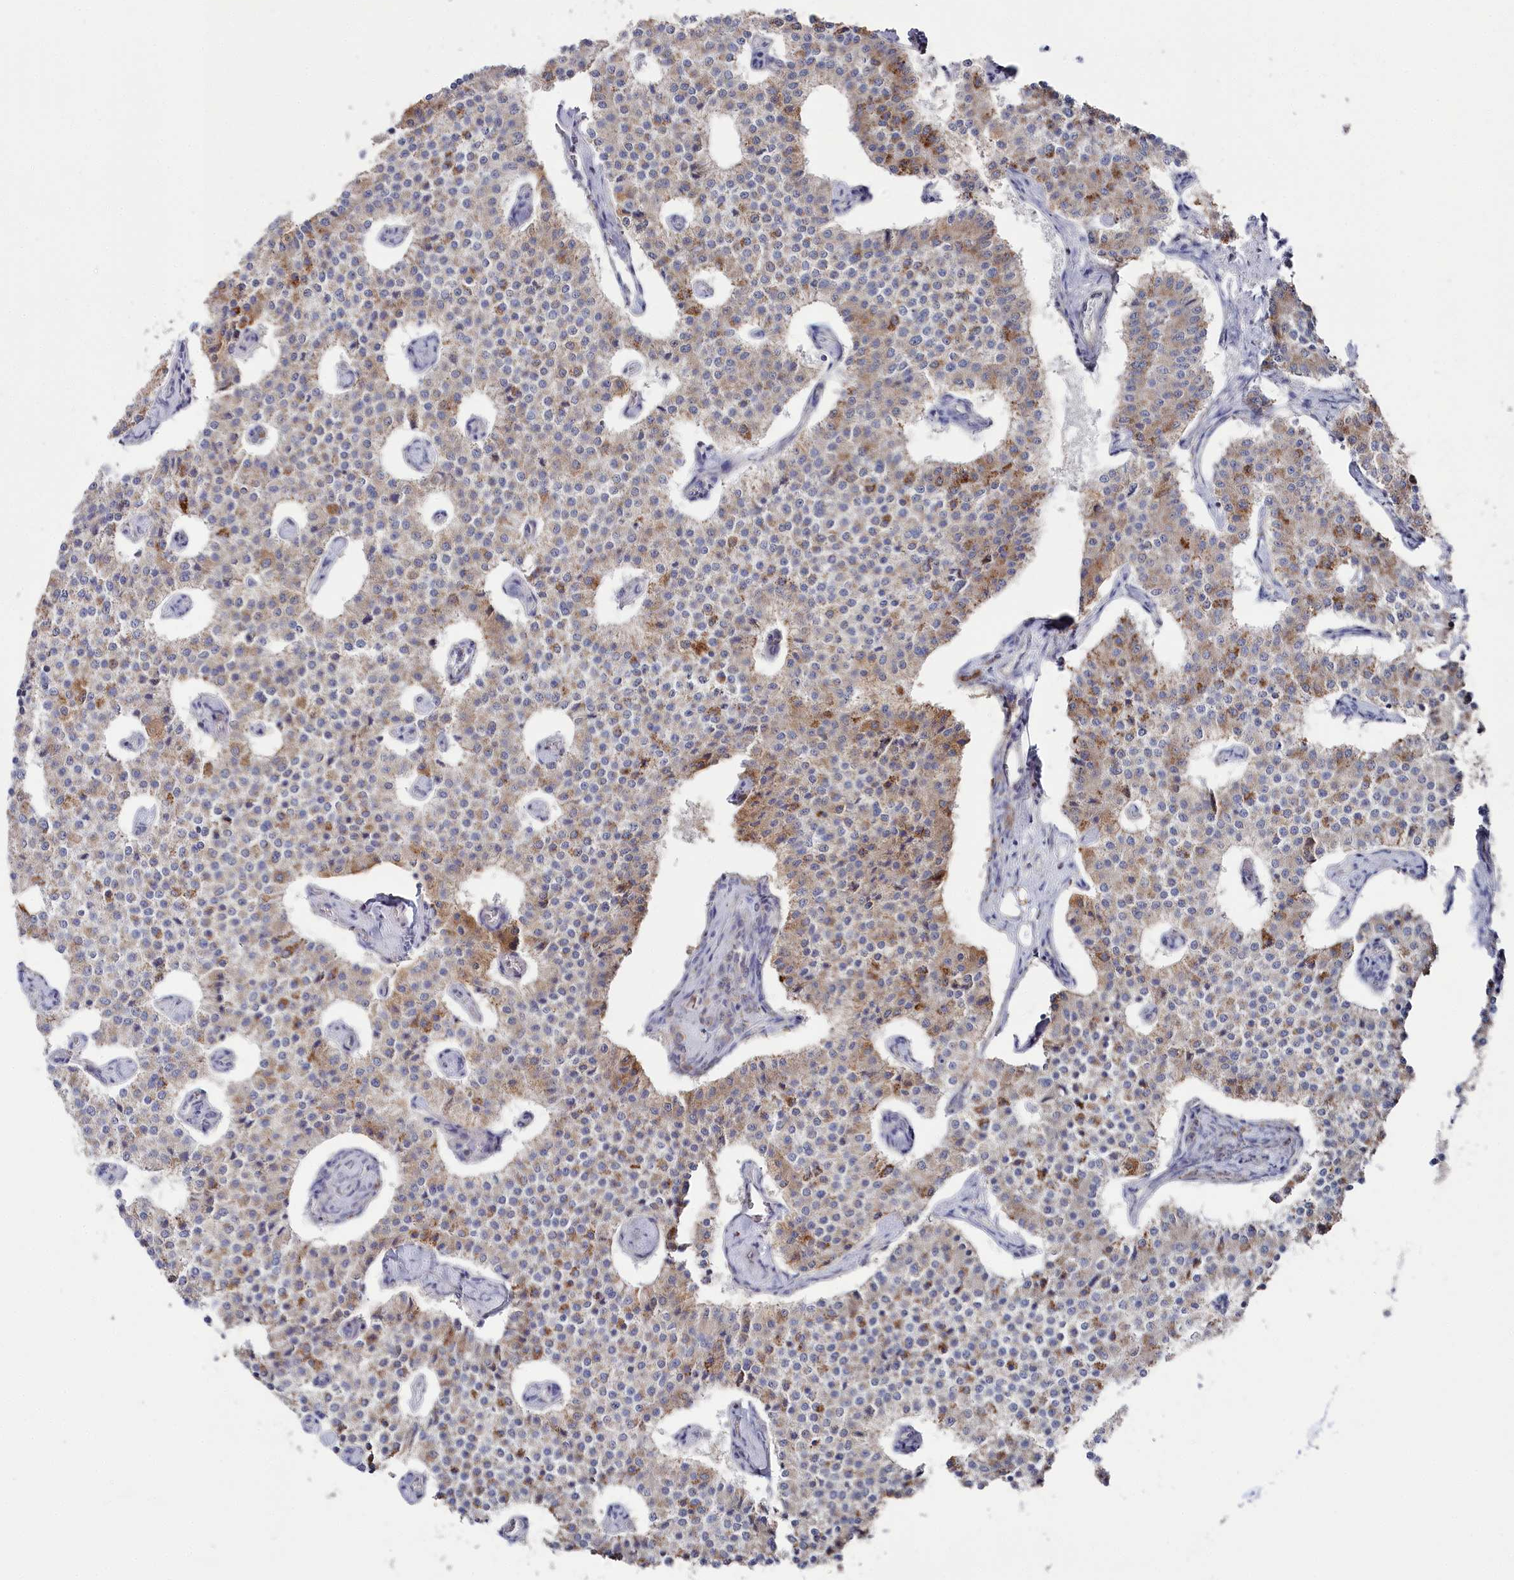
{"staining": {"intensity": "moderate", "quantity": "25%-75%", "location": "cytoplasmic/membranous"}, "tissue": "carcinoid", "cell_type": "Tumor cells", "image_type": "cancer", "snomed": [{"axis": "morphology", "description": "Carcinoid, malignant, NOS"}, {"axis": "topography", "description": "Colon"}], "caption": "Carcinoid was stained to show a protein in brown. There is medium levels of moderate cytoplasmic/membranous staining in about 25%-75% of tumor cells. The staining is performed using DAB brown chromogen to label protein expression. The nuclei are counter-stained blue using hematoxylin.", "gene": "GLS2", "patient": {"sex": "female", "age": 52}}